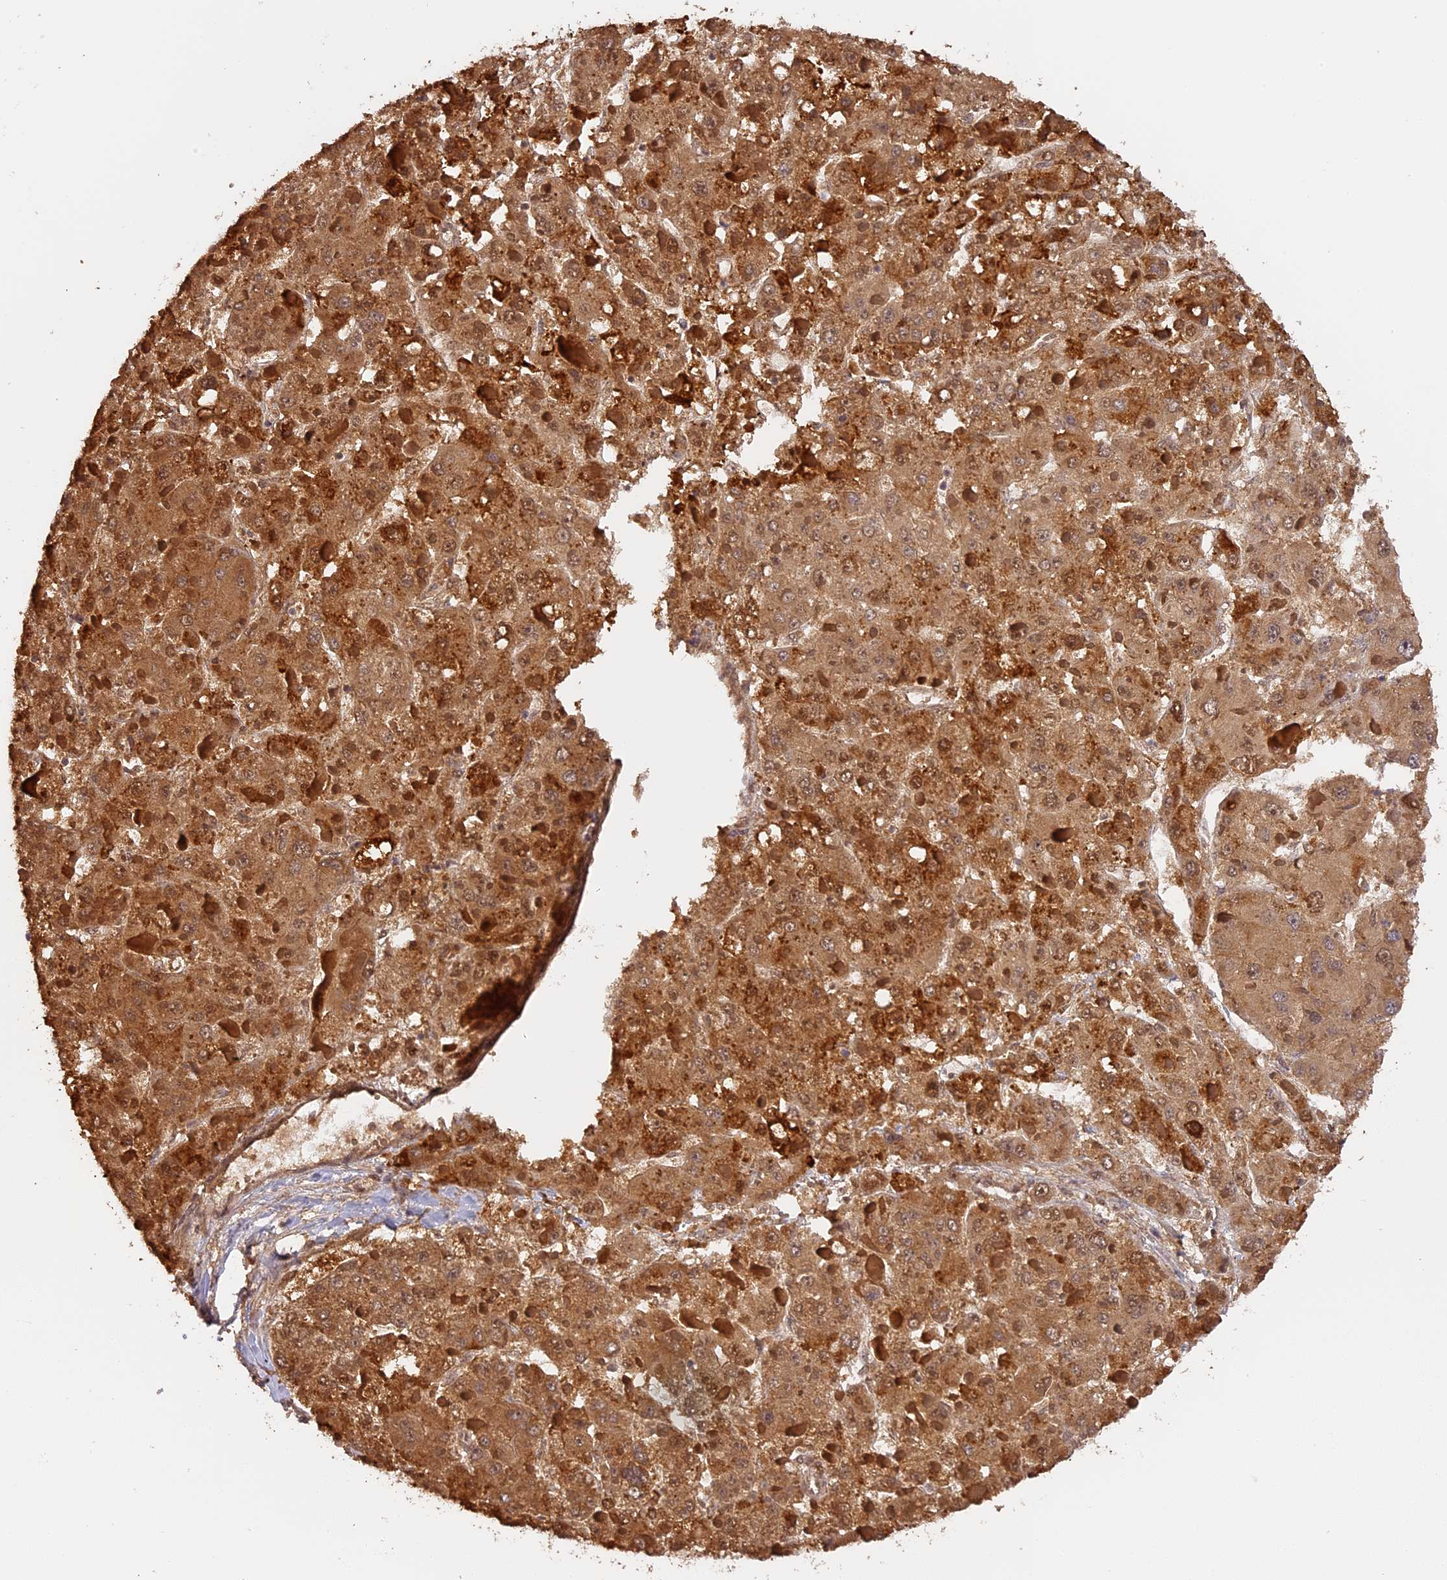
{"staining": {"intensity": "moderate", "quantity": ">75%", "location": "cytoplasmic/membranous,nuclear"}, "tissue": "liver cancer", "cell_type": "Tumor cells", "image_type": "cancer", "snomed": [{"axis": "morphology", "description": "Carcinoma, Hepatocellular, NOS"}, {"axis": "topography", "description": "Liver"}], "caption": "Liver cancer stained for a protein (brown) exhibits moderate cytoplasmic/membranous and nuclear positive staining in about >75% of tumor cells.", "gene": "MYBL2", "patient": {"sex": "female", "age": 73}}